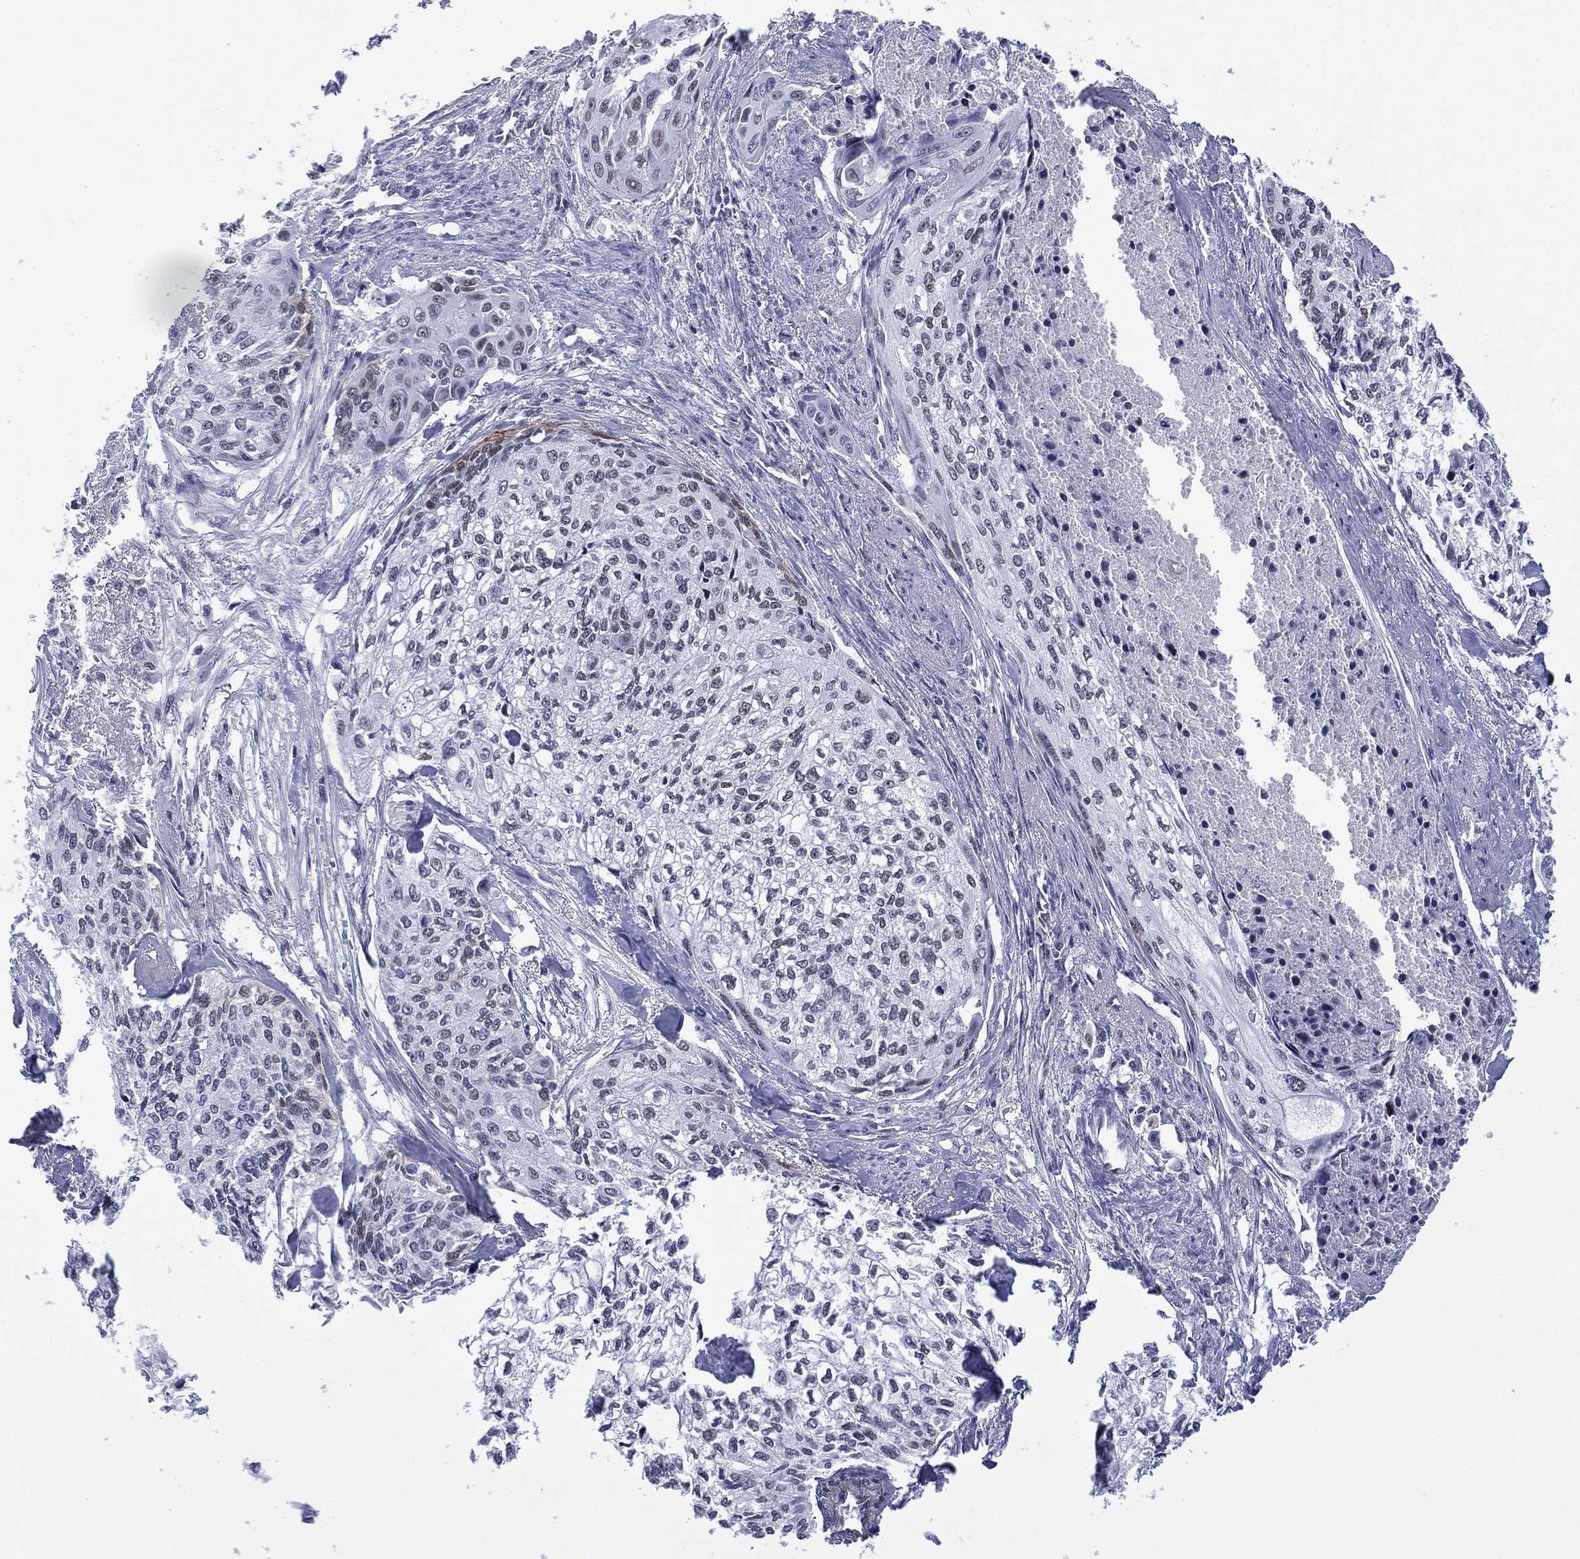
{"staining": {"intensity": "negative", "quantity": "none", "location": "none"}, "tissue": "cervical cancer", "cell_type": "Tumor cells", "image_type": "cancer", "snomed": [{"axis": "morphology", "description": "Squamous cell carcinoma, NOS"}, {"axis": "topography", "description": "Cervix"}], "caption": "There is no significant expression in tumor cells of squamous cell carcinoma (cervical). (DAB immunohistochemistry with hematoxylin counter stain).", "gene": "GSE1", "patient": {"sex": "female", "age": 58}}